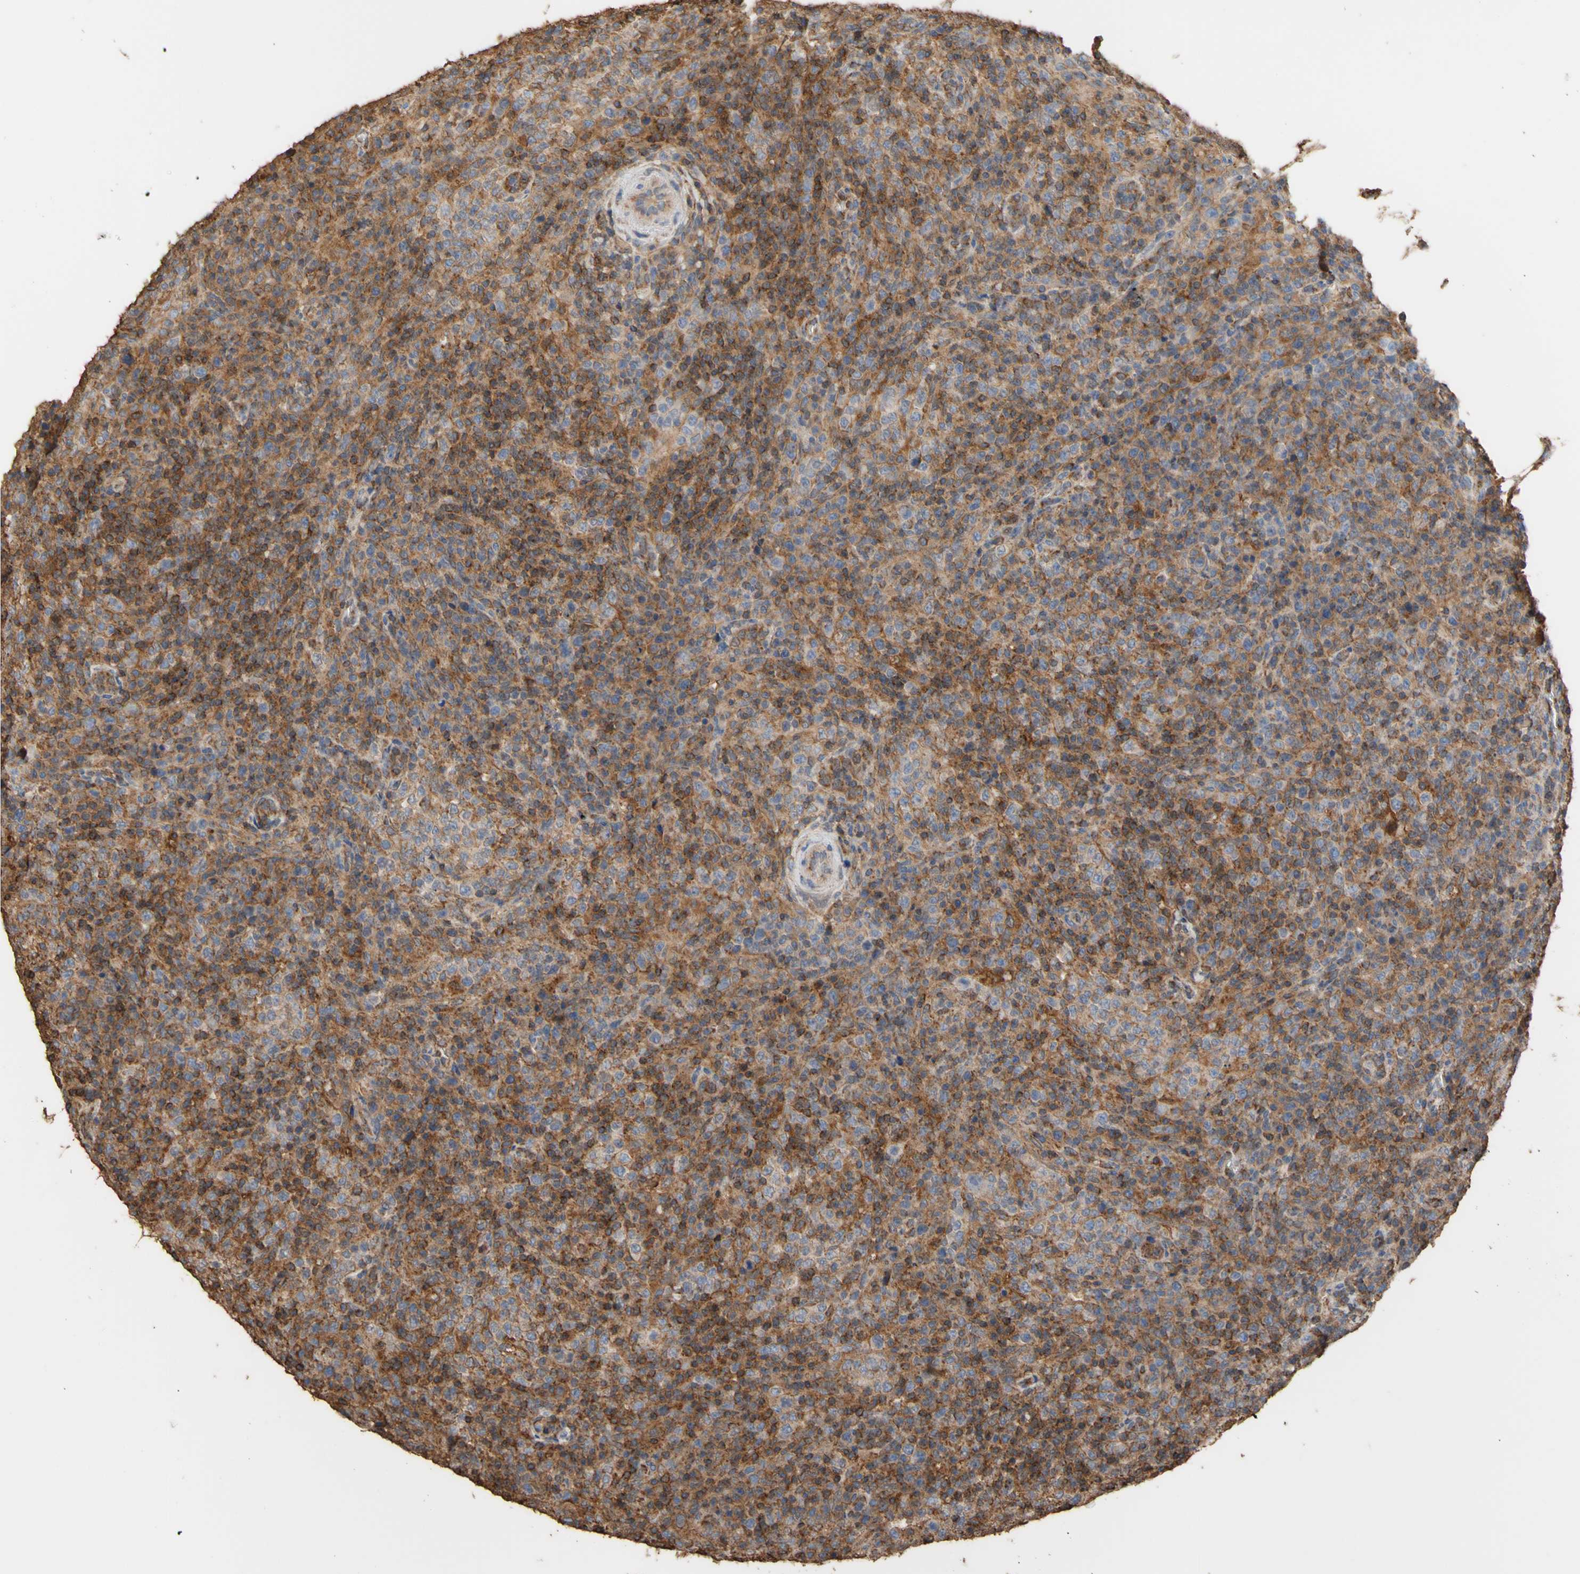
{"staining": {"intensity": "moderate", "quantity": ">75%", "location": "cytoplasmic/membranous"}, "tissue": "lymphoma", "cell_type": "Tumor cells", "image_type": "cancer", "snomed": [{"axis": "morphology", "description": "Malignant lymphoma, non-Hodgkin's type, High grade"}, {"axis": "topography", "description": "Lymph node"}], "caption": "High-grade malignant lymphoma, non-Hodgkin's type stained with a brown dye reveals moderate cytoplasmic/membranous positive positivity in approximately >75% of tumor cells.", "gene": "ALDH9A1", "patient": {"sex": "female", "age": 76}}